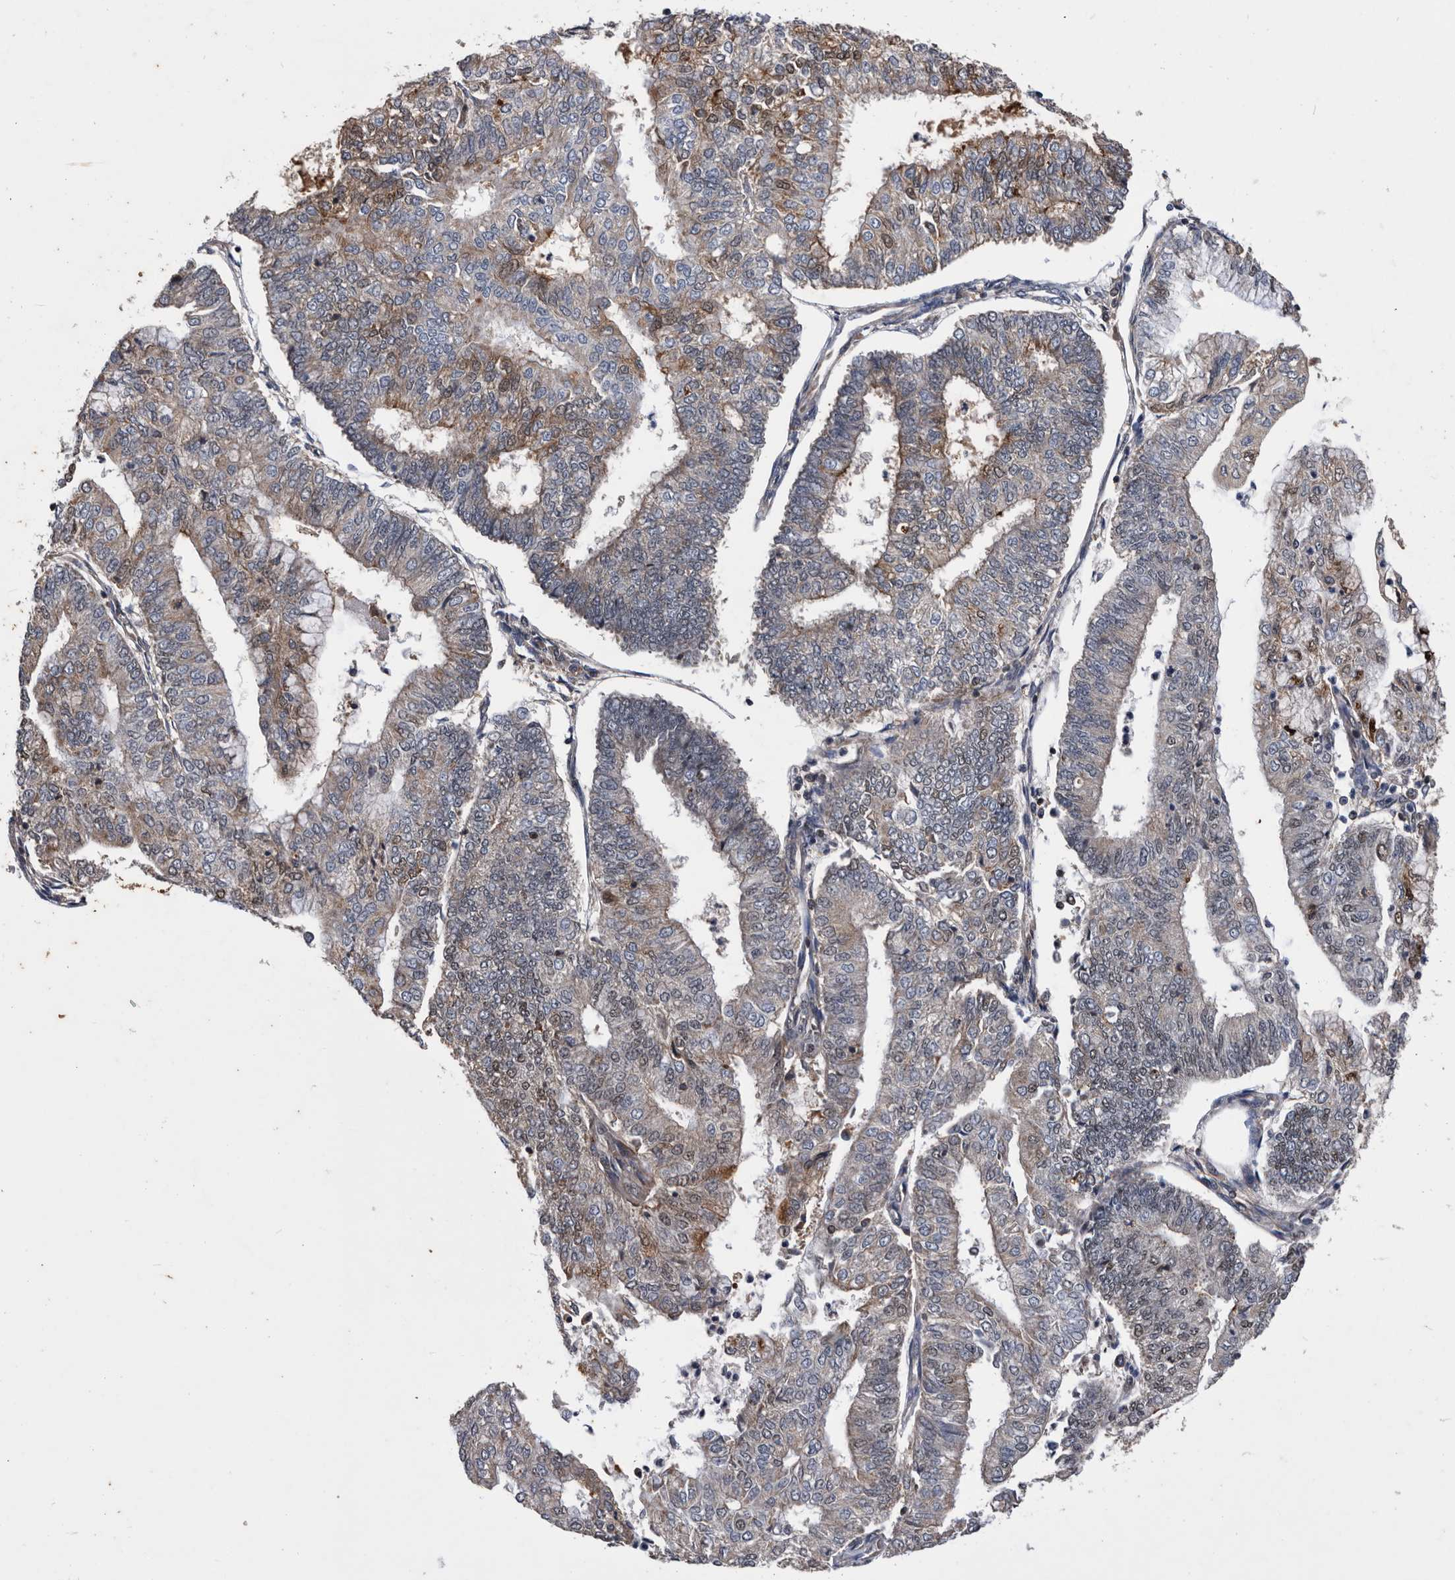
{"staining": {"intensity": "moderate", "quantity": "<25%", "location": "cytoplasmic/membranous"}, "tissue": "endometrial cancer", "cell_type": "Tumor cells", "image_type": "cancer", "snomed": [{"axis": "morphology", "description": "Adenocarcinoma, NOS"}, {"axis": "topography", "description": "Endometrium"}], "caption": "Protein staining exhibits moderate cytoplasmic/membranous expression in about <25% of tumor cells in endometrial cancer (adenocarcinoma).", "gene": "NRBP1", "patient": {"sex": "female", "age": 59}}